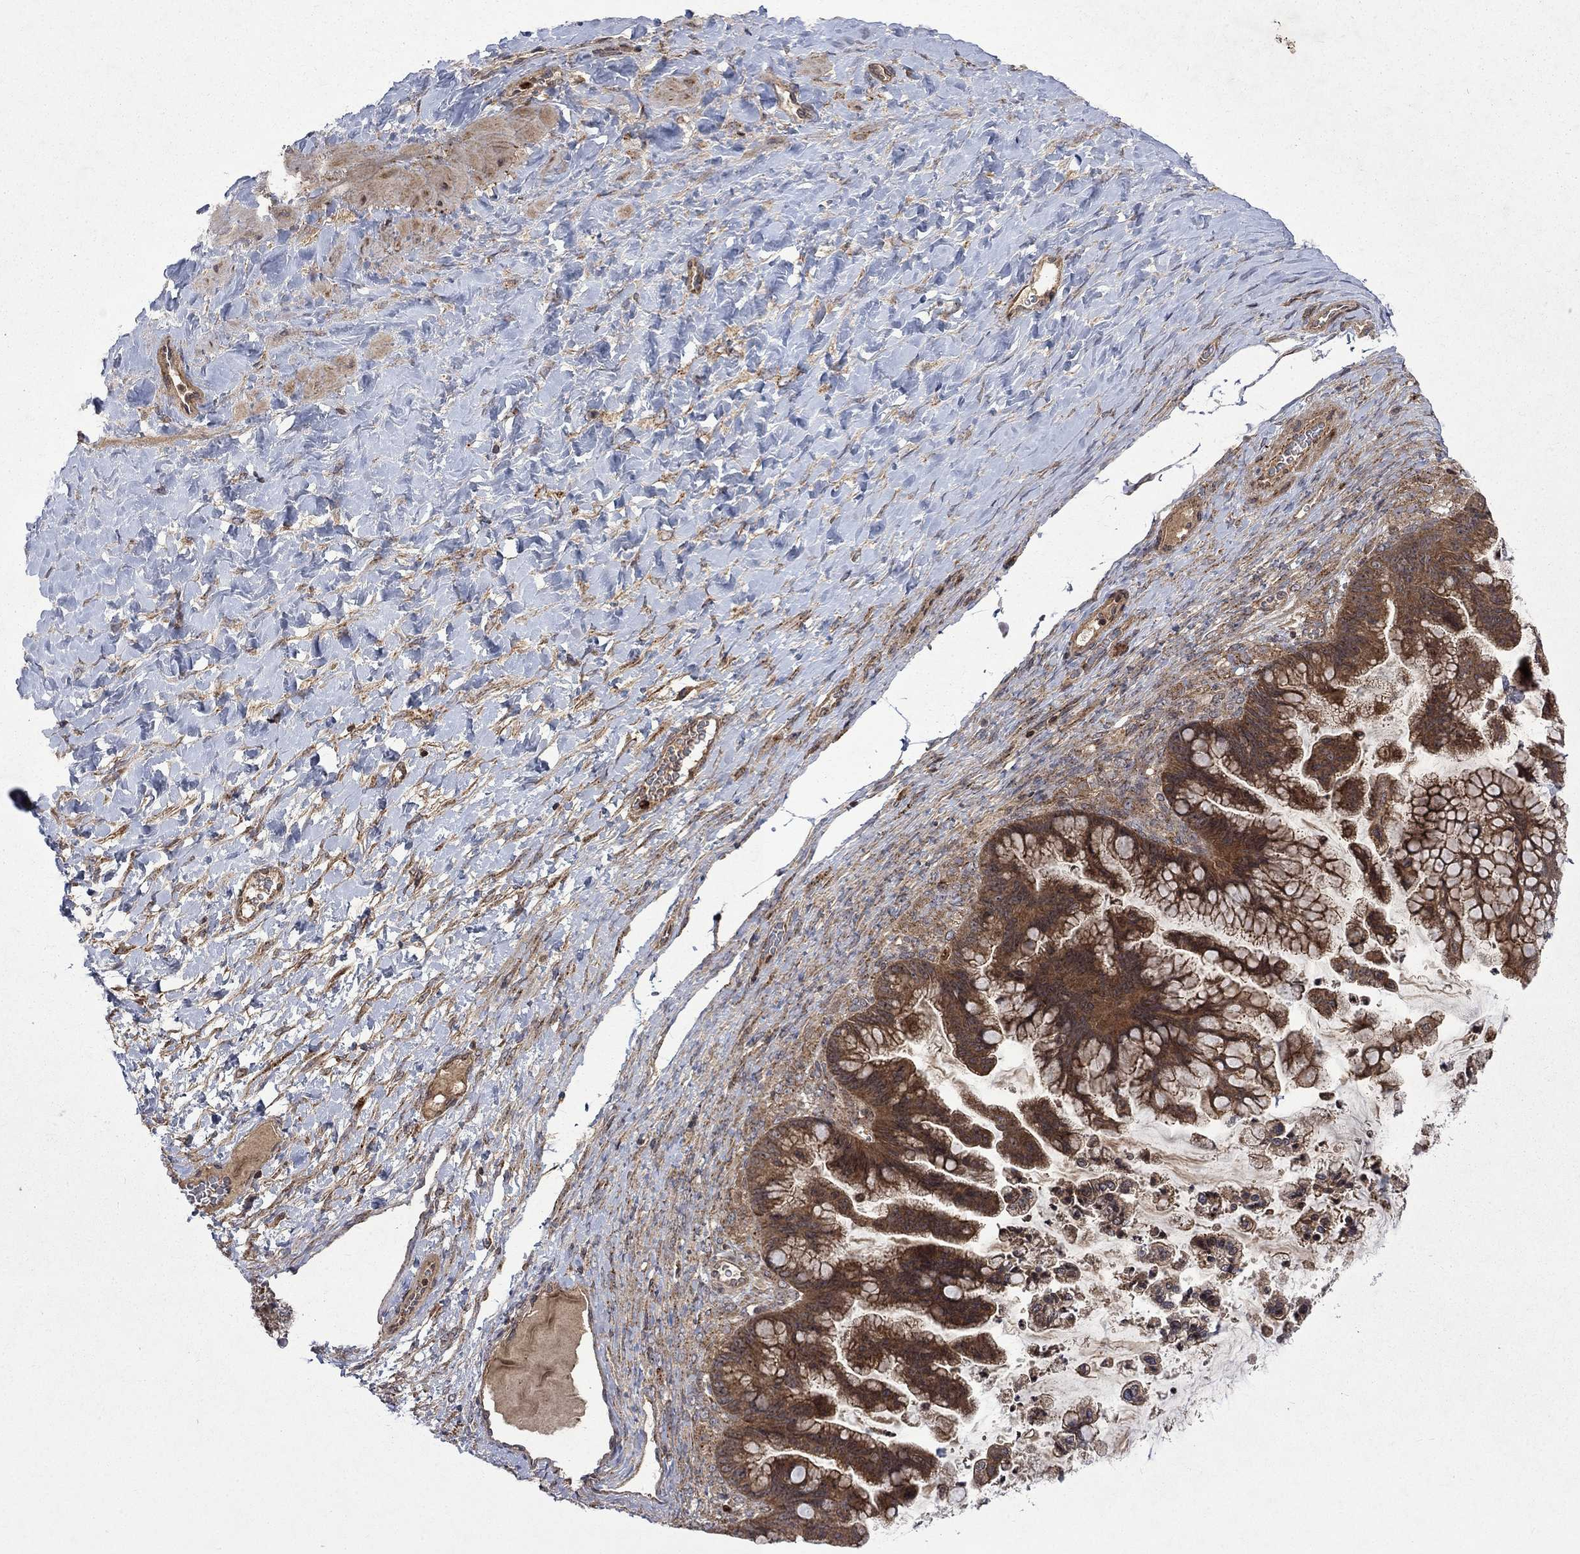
{"staining": {"intensity": "moderate", "quantity": ">75%", "location": "cytoplasmic/membranous"}, "tissue": "ovarian cancer", "cell_type": "Tumor cells", "image_type": "cancer", "snomed": [{"axis": "morphology", "description": "Cystadenocarcinoma, mucinous, NOS"}, {"axis": "topography", "description": "Ovary"}], "caption": "This image displays ovarian cancer stained with IHC to label a protein in brown. The cytoplasmic/membranous of tumor cells show moderate positivity for the protein. Nuclei are counter-stained blue.", "gene": "TMEM33", "patient": {"sex": "female", "age": 67}}